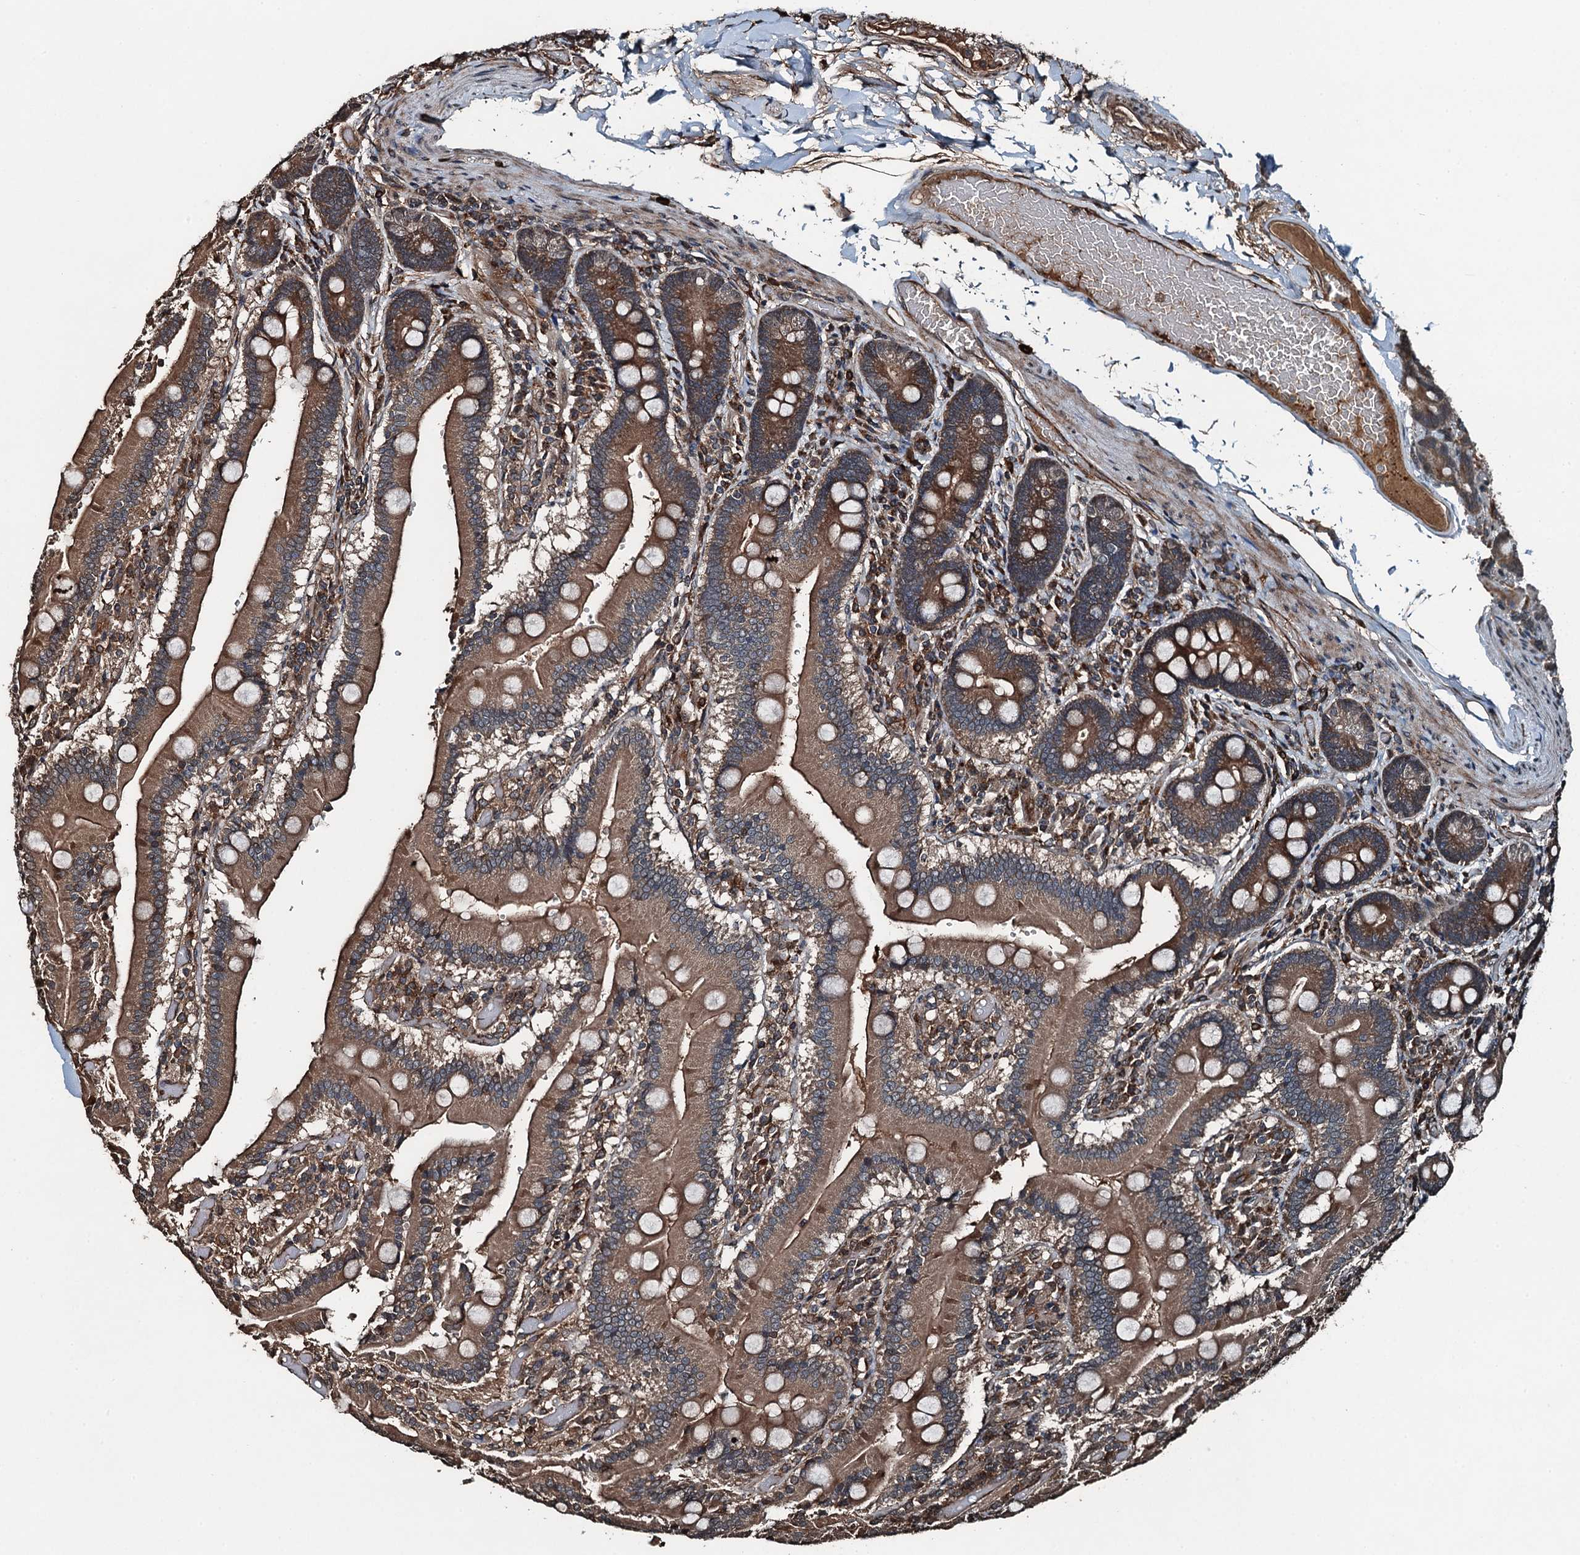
{"staining": {"intensity": "moderate", "quantity": ">75%", "location": "cytoplasmic/membranous"}, "tissue": "duodenum", "cell_type": "Glandular cells", "image_type": "normal", "snomed": [{"axis": "morphology", "description": "Normal tissue, NOS"}, {"axis": "topography", "description": "Duodenum"}], "caption": "This is an image of immunohistochemistry staining of normal duodenum, which shows moderate positivity in the cytoplasmic/membranous of glandular cells.", "gene": "TCTN1", "patient": {"sex": "female", "age": 62}}